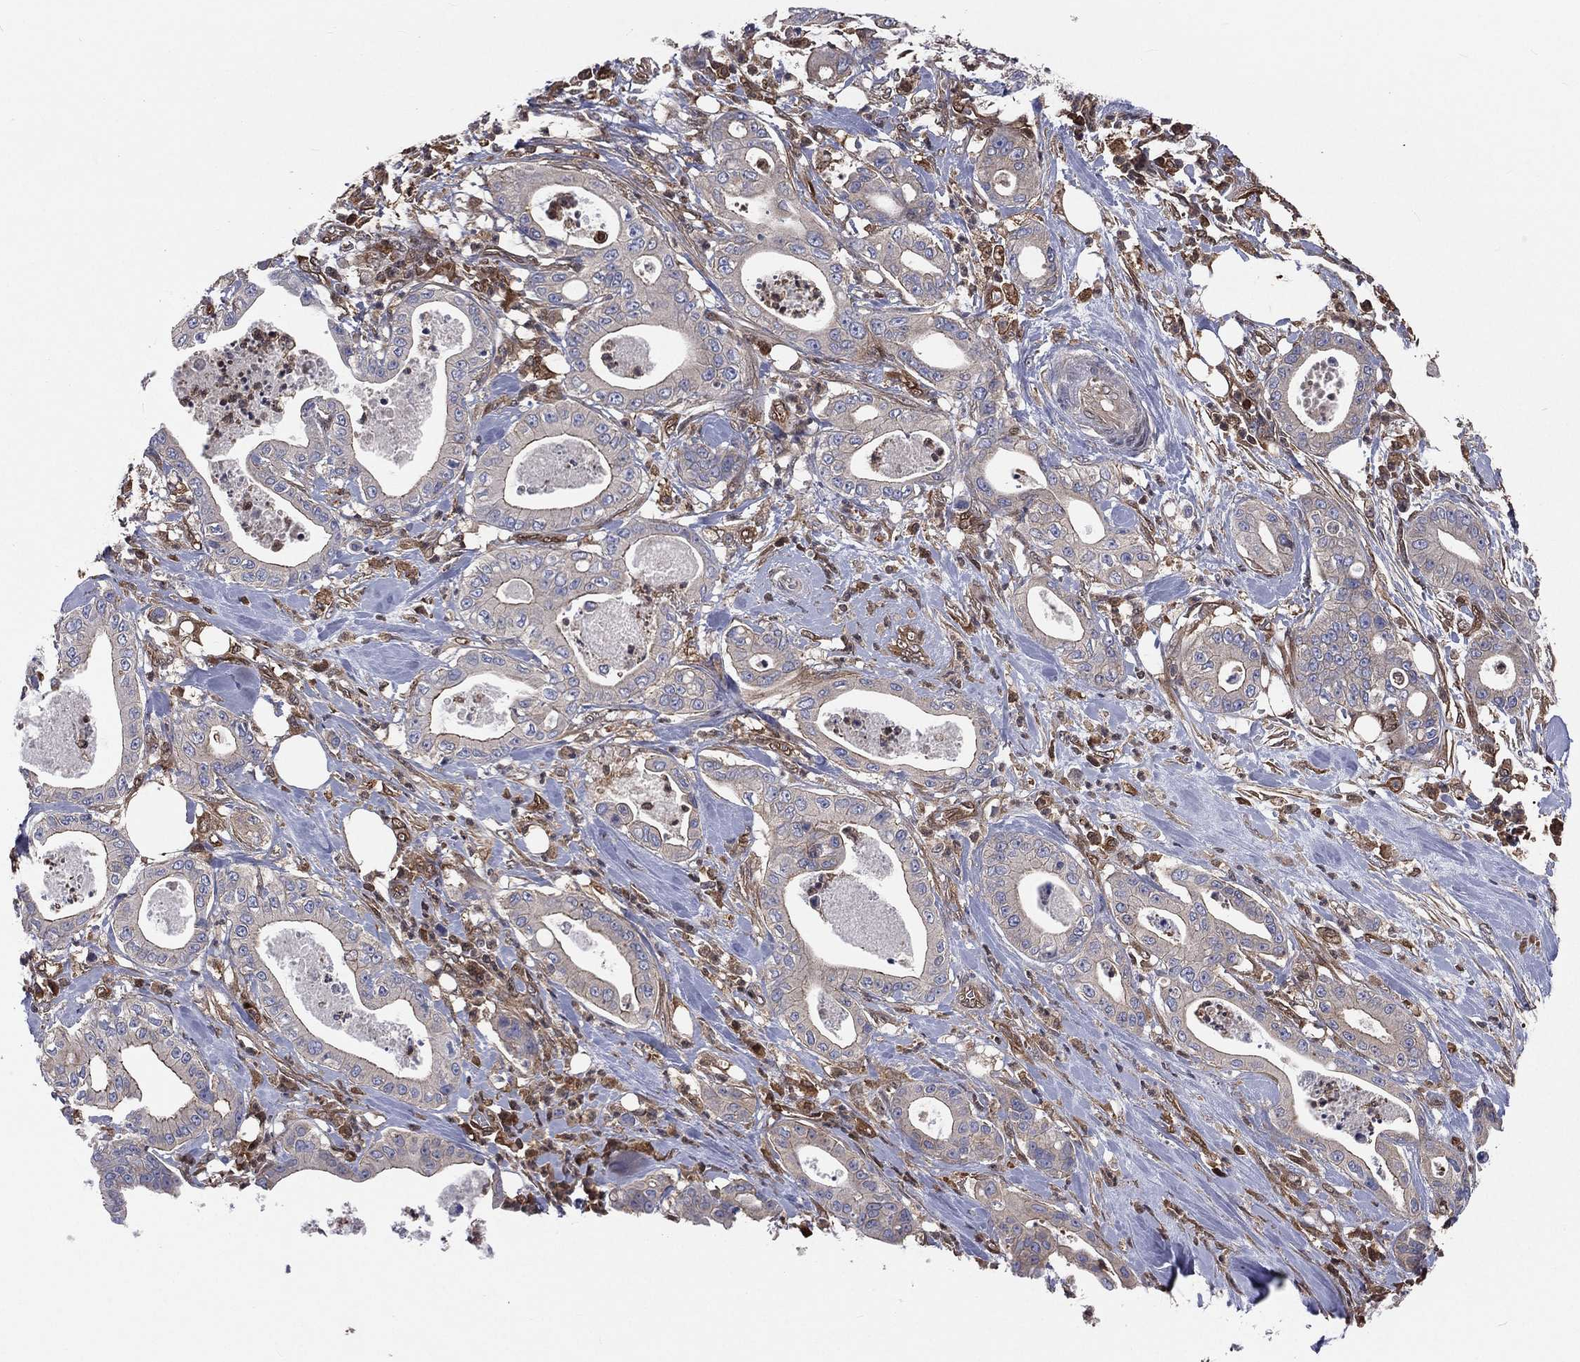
{"staining": {"intensity": "negative", "quantity": "none", "location": "none"}, "tissue": "pancreatic cancer", "cell_type": "Tumor cells", "image_type": "cancer", "snomed": [{"axis": "morphology", "description": "Adenocarcinoma, NOS"}, {"axis": "topography", "description": "Pancreas"}], "caption": "Tumor cells show no significant protein positivity in adenocarcinoma (pancreatic).", "gene": "TBC1D2", "patient": {"sex": "male", "age": 71}}